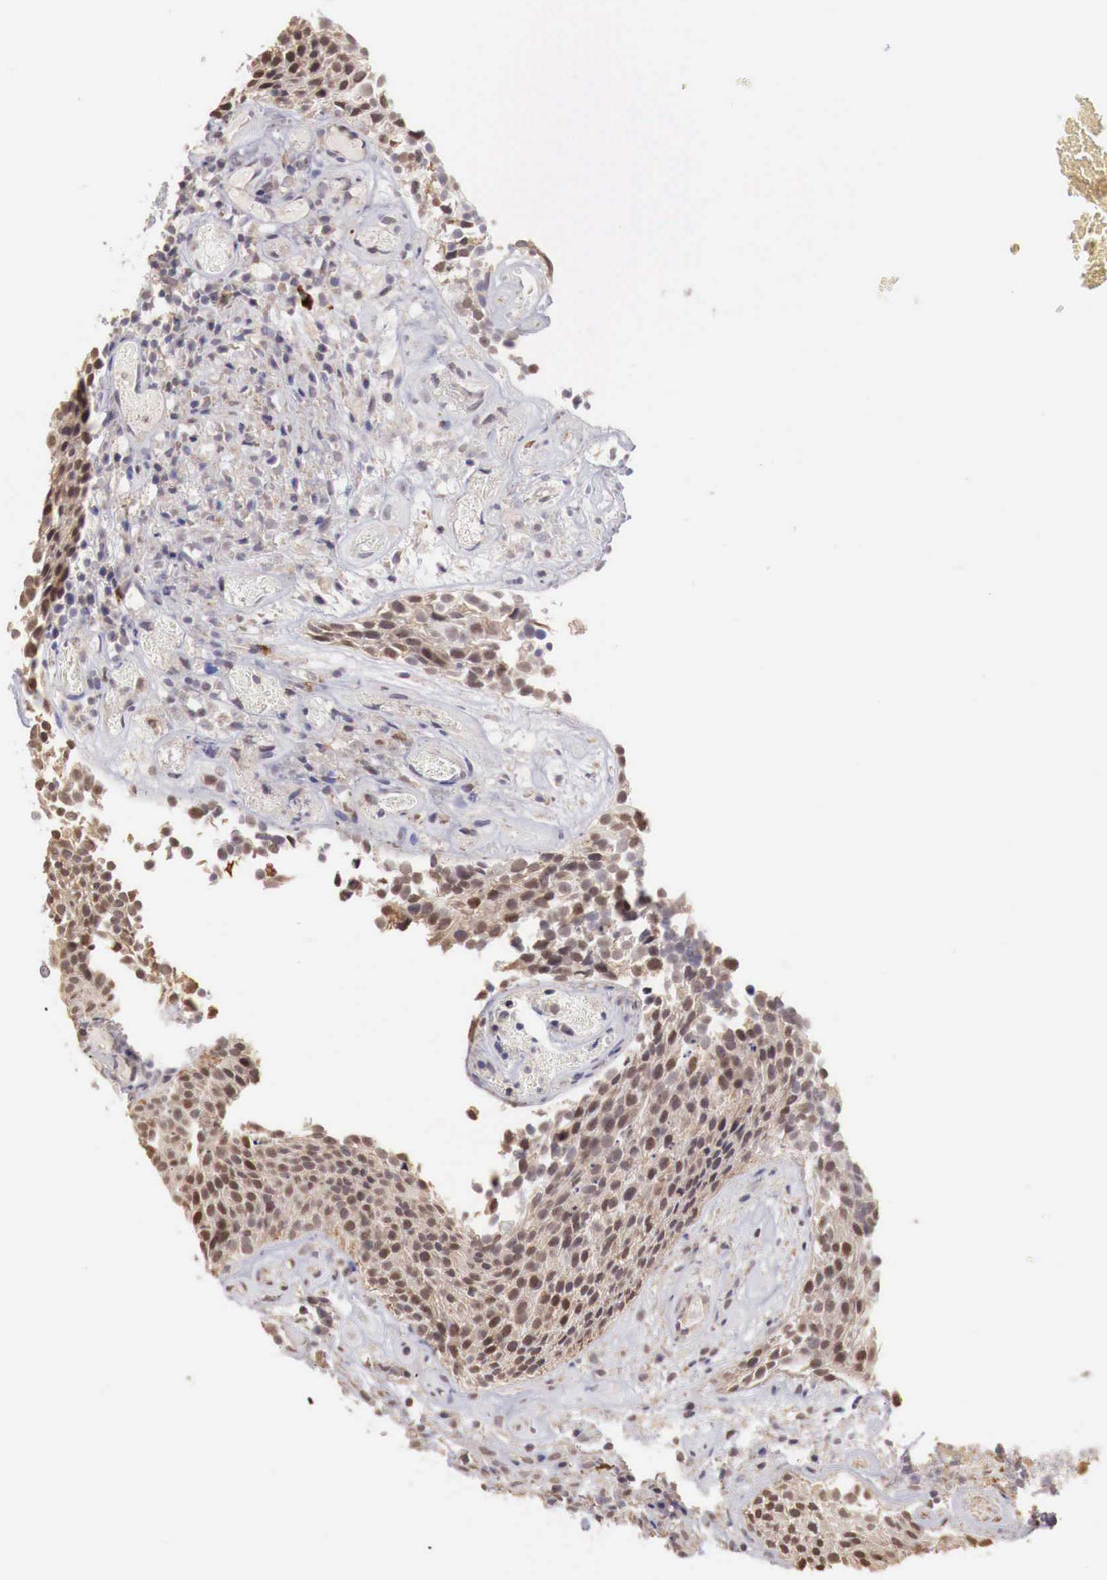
{"staining": {"intensity": "moderate", "quantity": ">75%", "location": "cytoplasmic/membranous,nuclear"}, "tissue": "urothelial cancer", "cell_type": "Tumor cells", "image_type": "cancer", "snomed": [{"axis": "morphology", "description": "Urothelial carcinoma, Low grade"}, {"axis": "topography", "description": "Urinary bladder"}], "caption": "Urothelial cancer was stained to show a protein in brown. There is medium levels of moderate cytoplasmic/membranous and nuclear expression in about >75% of tumor cells. The staining is performed using DAB (3,3'-diaminobenzidine) brown chromogen to label protein expression. The nuclei are counter-stained blue using hematoxylin.", "gene": "TBC1D9", "patient": {"sex": "male", "age": 85}}